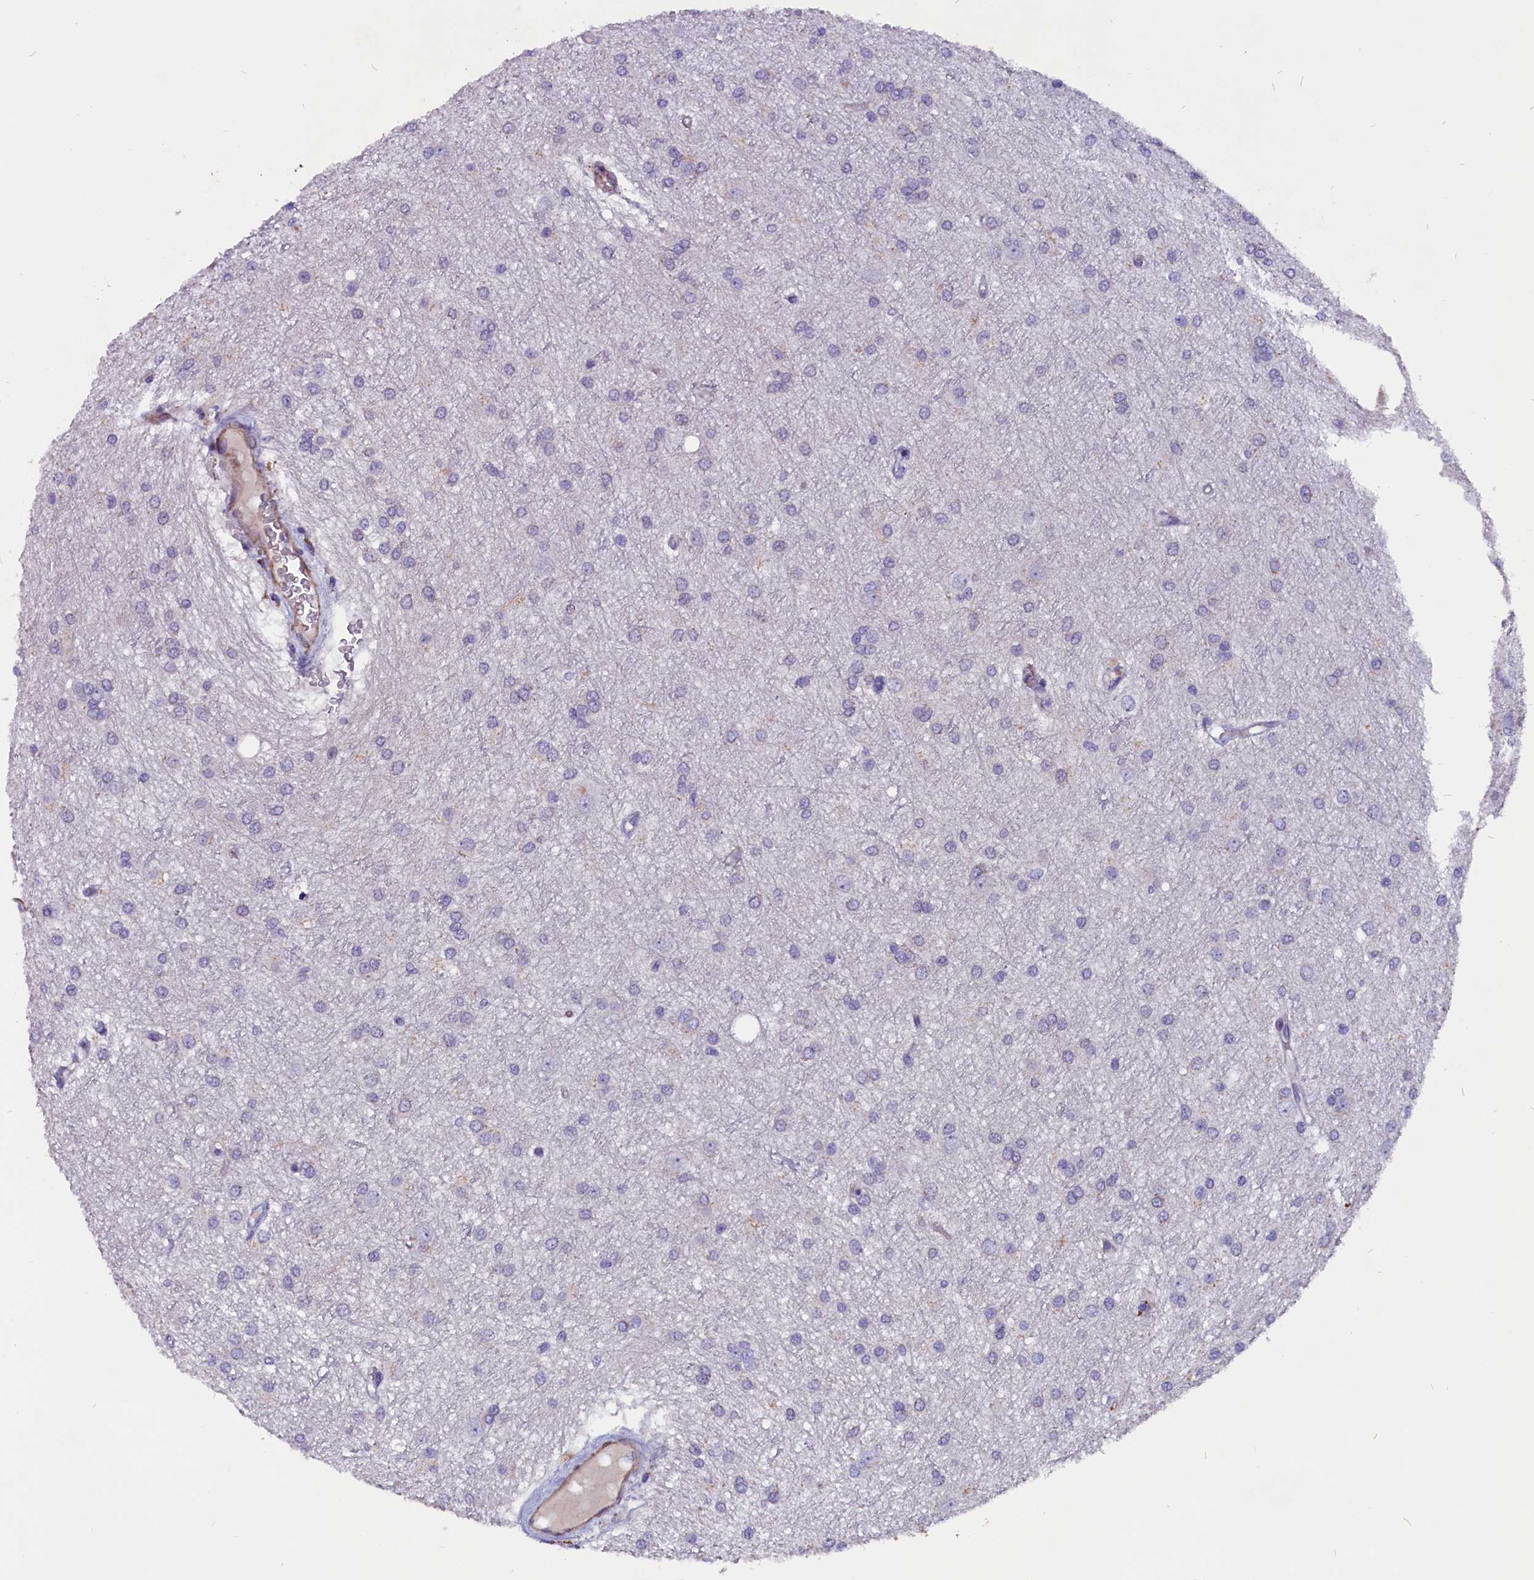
{"staining": {"intensity": "negative", "quantity": "none", "location": "none"}, "tissue": "glioma", "cell_type": "Tumor cells", "image_type": "cancer", "snomed": [{"axis": "morphology", "description": "Glioma, malignant, High grade"}, {"axis": "topography", "description": "Brain"}], "caption": "High magnification brightfield microscopy of malignant glioma (high-grade) stained with DAB (3,3'-diaminobenzidine) (brown) and counterstained with hematoxylin (blue): tumor cells show no significant positivity.", "gene": "ZNF749", "patient": {"sex": "female", "age": 50}}